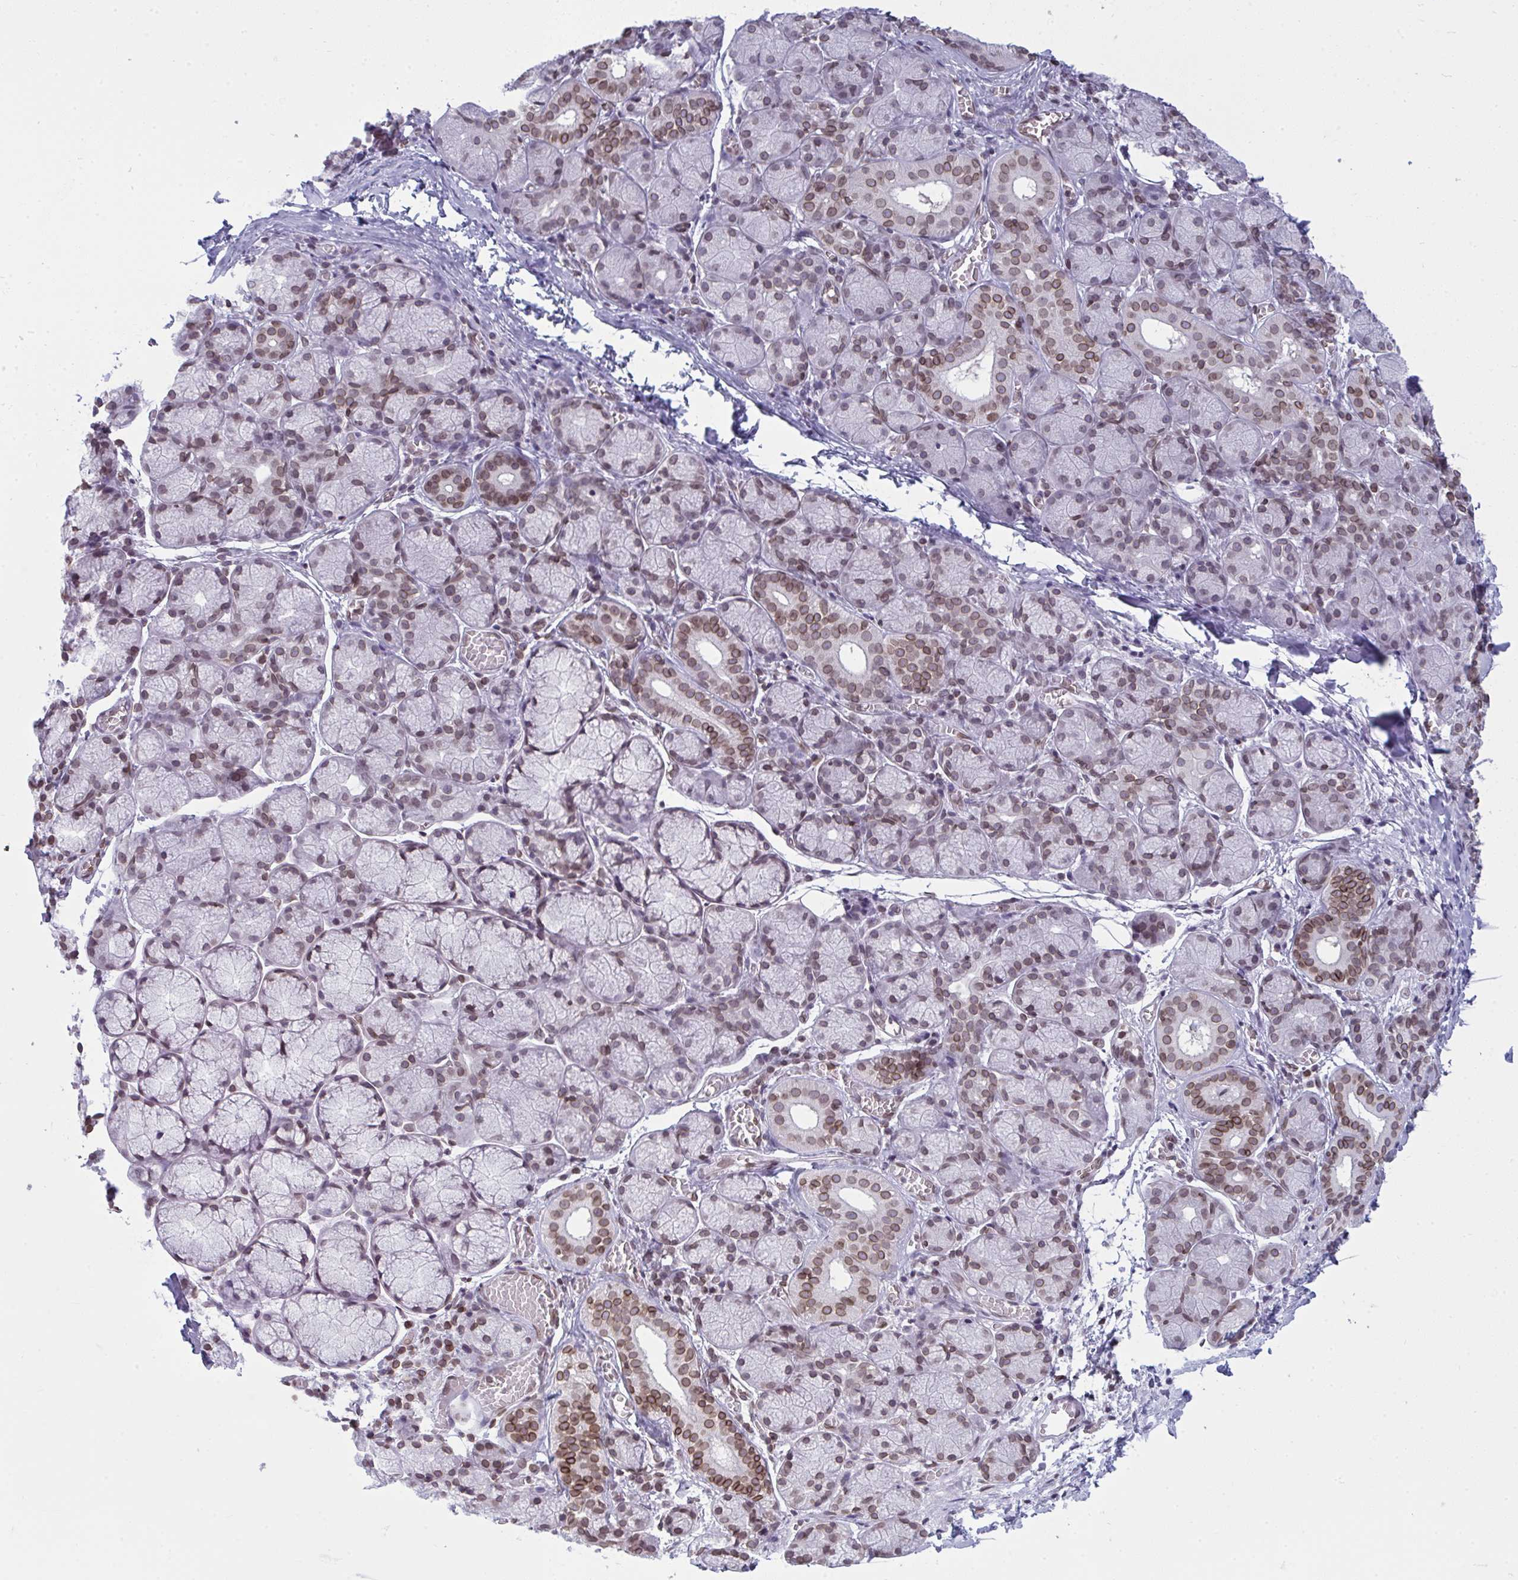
{"staining": {"intensity": "moderate", "quantity": "25%-75%", "location": "cytoplasmic/membranous,nuclear"}, "tissue": "salivary gland", "cell_type": "Glandular cells", "image_type": "normal", "snomed": [{"axis": "morphology", "description": "Normal tissue, NOS"}, {"axis": "topography", "description": "Salivary gland"}], "caption": "A high-resolution histopathology image shows immunohistochemistry staining of unremarkable salivary gland, which displays moderate cytoplasmic/membranous,nuclear positivity in about 25%-75% of glandular cells.", "gene": "LMNB2", "patient": {"sex": "female", "age": 24}}